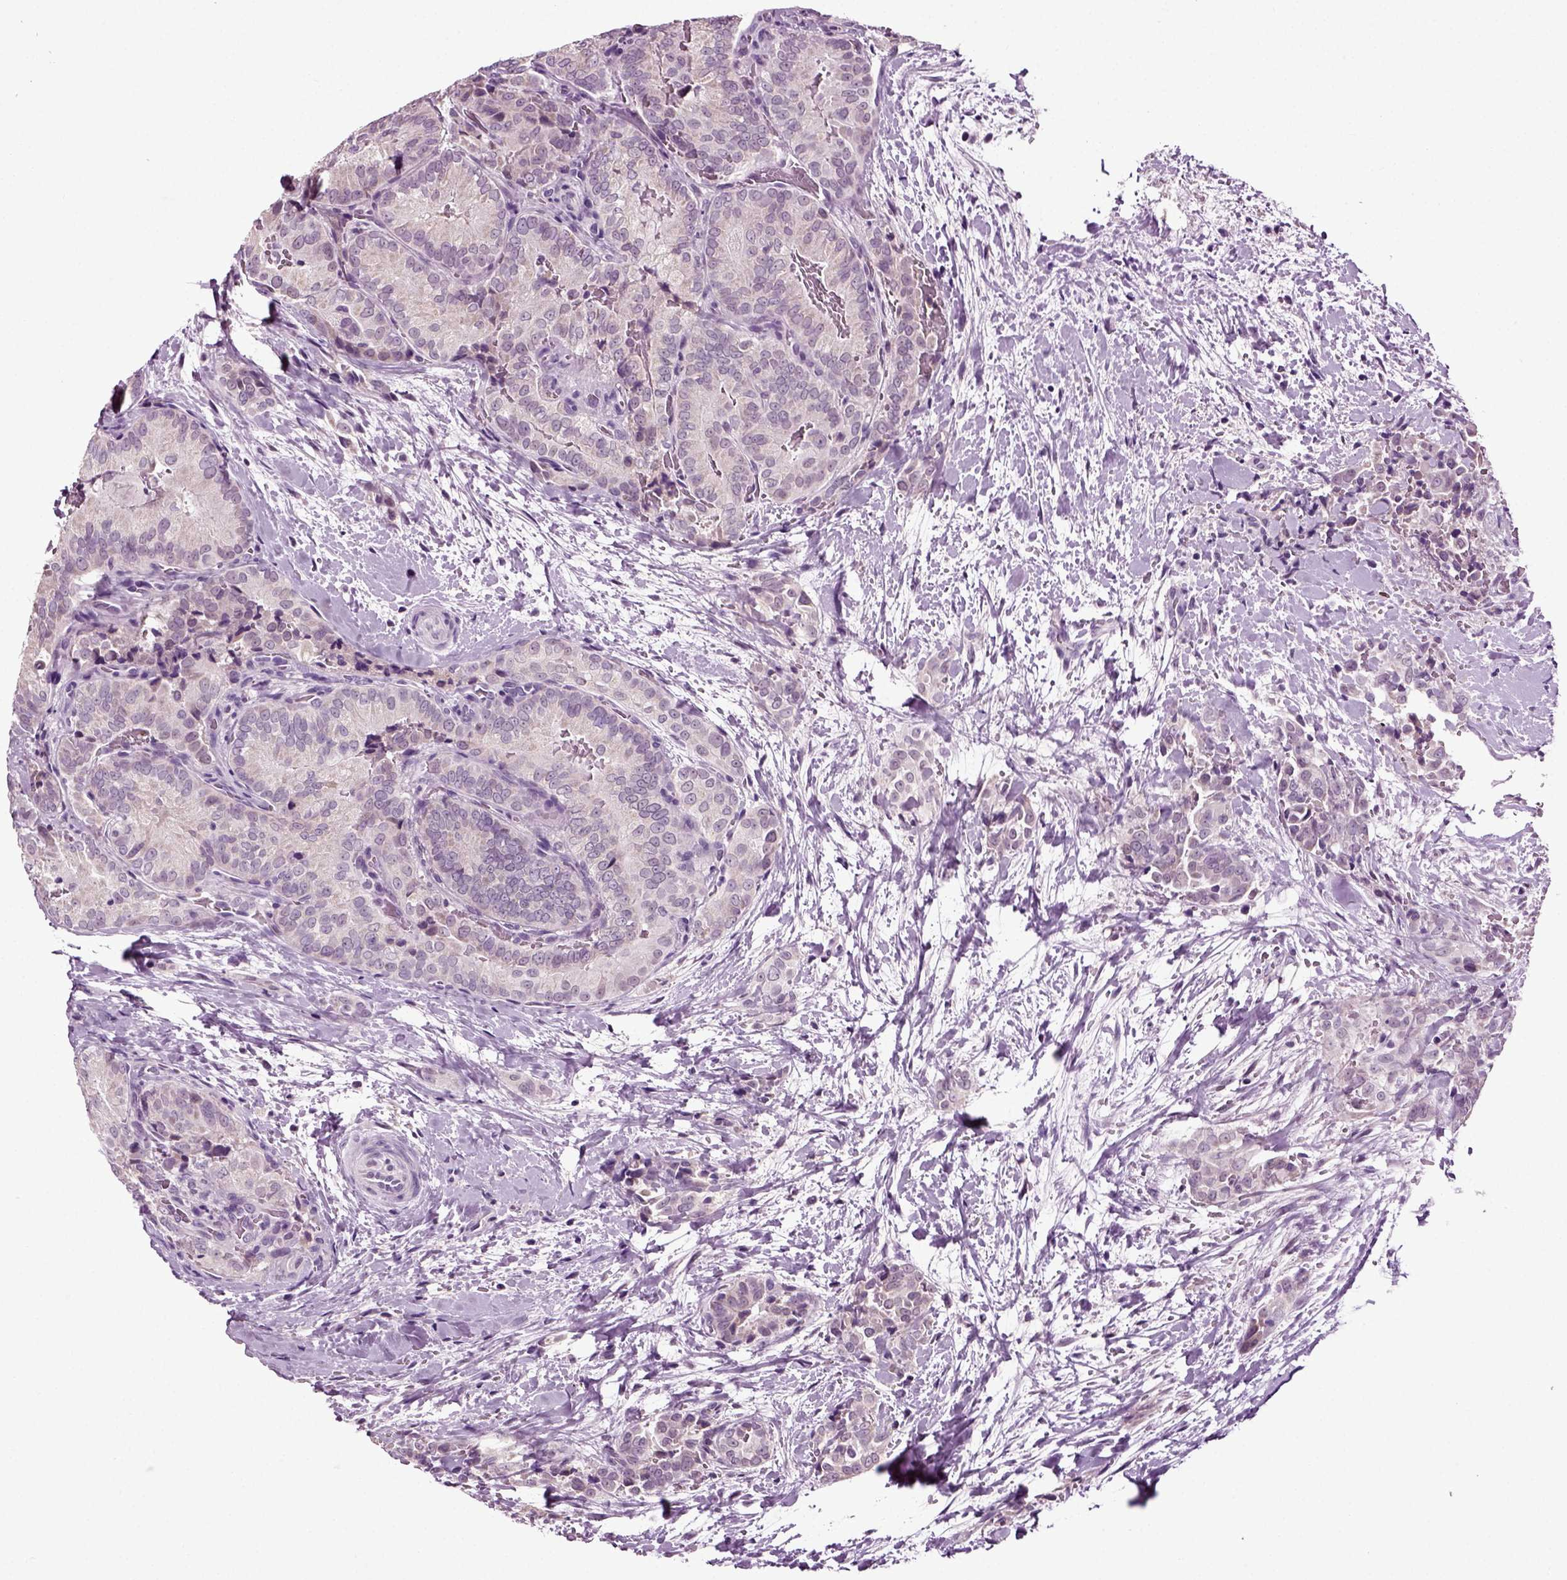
{"staining": {"intensity": "weak", "quantity": "<25%", "location": "cytoplasmic/membranous"}, "tissue": "thyroid cancer", "cell_type": "Tumor cells", "image_type": "cancer", "snomed": [{"axis": "morphology", "description": "Papillary adenocarcinoma, NOS"}, {"axis": "topography", "description": "Thyroid gland"}], "caption": "Tumor cells are negative for brown protein staining in thyroid cancer.", "gene": "SPATA17", "patient": {"sex": "male", "age": 61}}